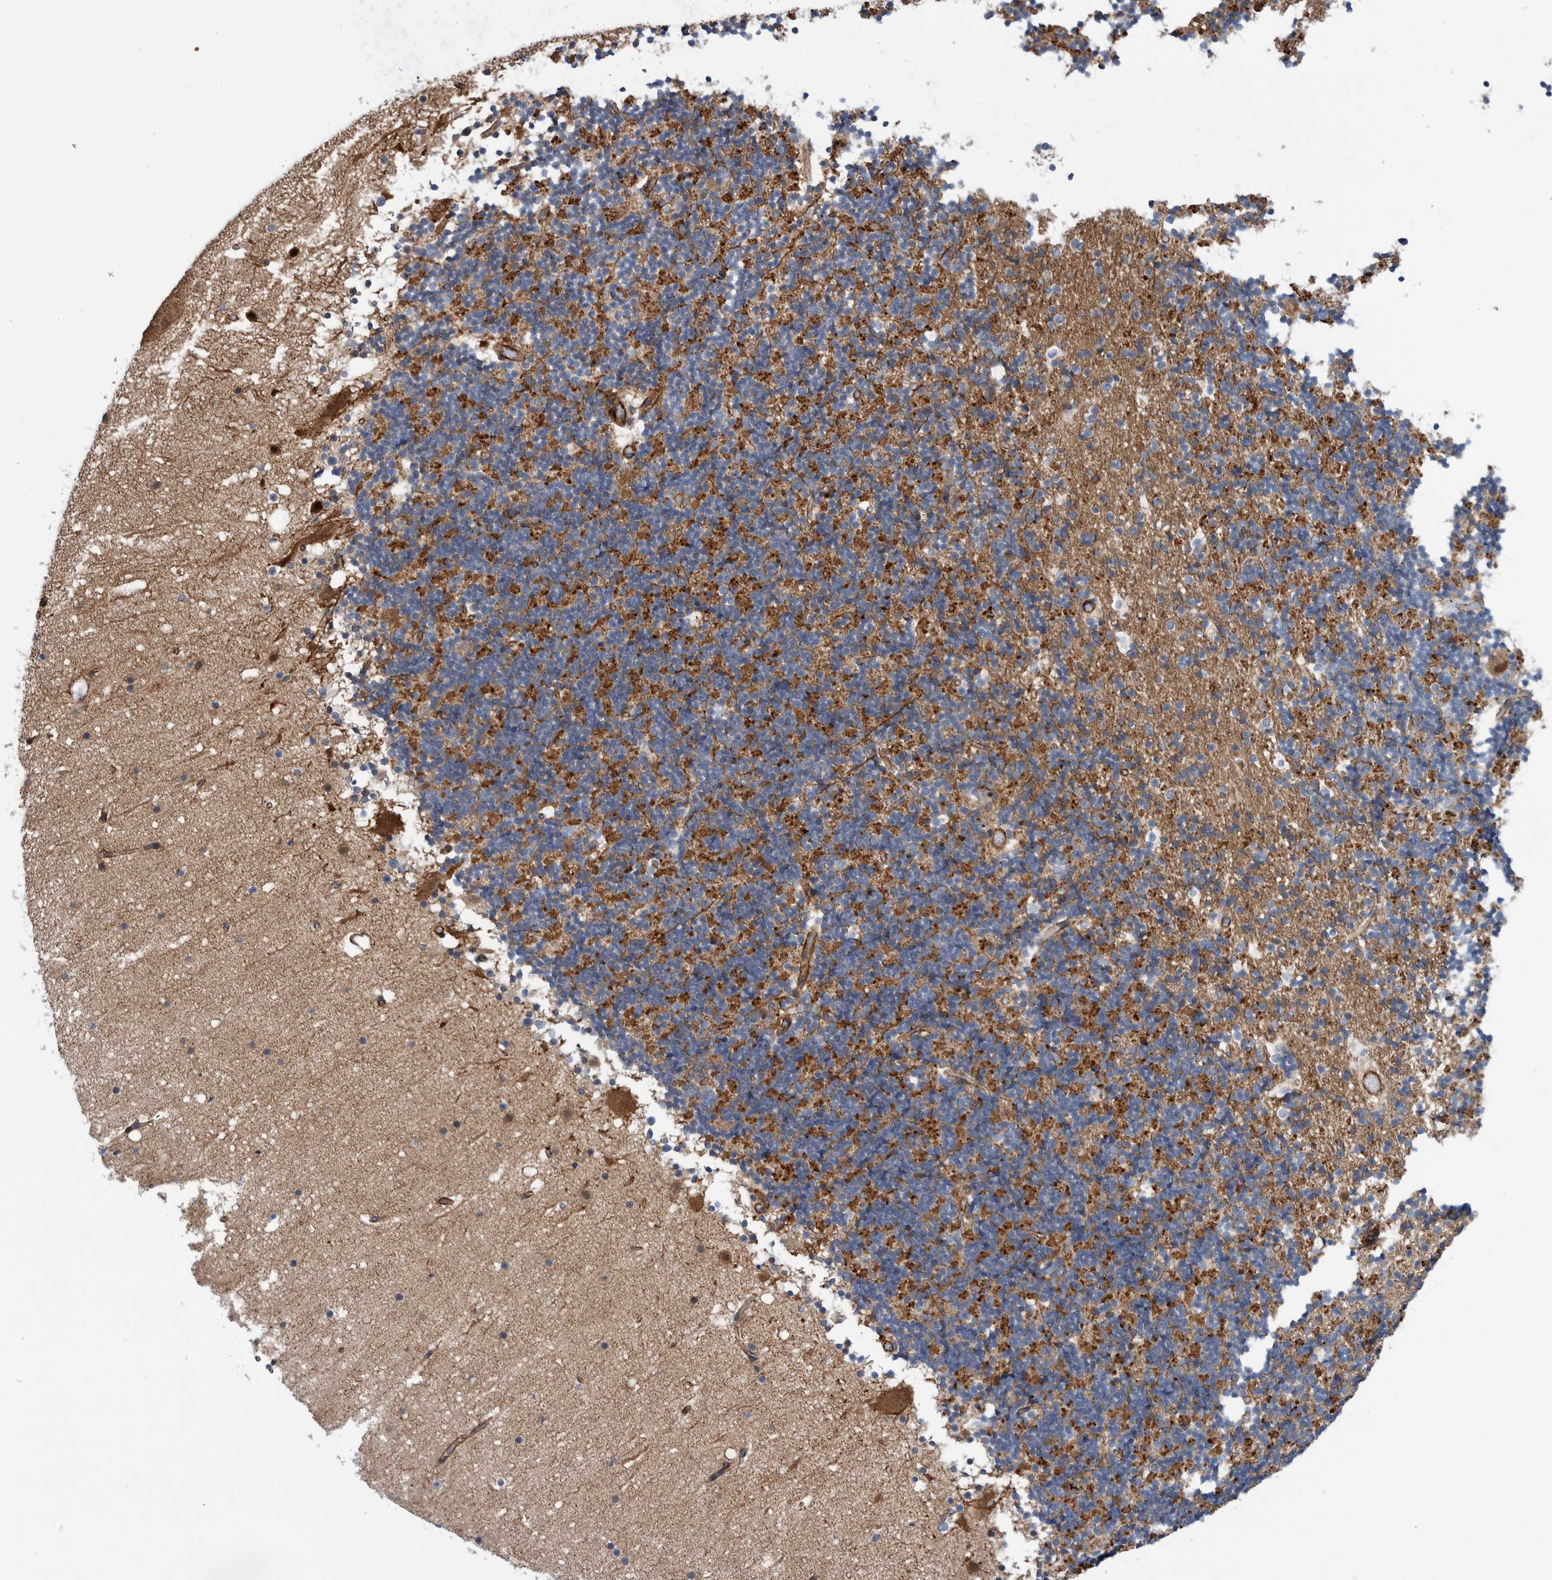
{"staining": {"intensity": "moderate", "quantity": "25%-75%", "location": "cytoplasmic/membranous"}, "tissue": "cerebellum", "cell_type": "Cells in granular layer", "image_type": "normal", "snomed": [{"axis": "morphology", "description": "Normal tissue, NOS"}, {"axis": "topography", "description": "Cerebellum"}], "caption": "Immunohistochemical staining of normal human cerebellum demonstrates medium levels of moderate cytoplasmic/membranous positivity in about 25%-75% of cells in granular layer. (DAB IHC with brightfield microscopy, high magnification).", "gene": "ENSG00000262660", "patient": {"sex": "male", "age": 57}}